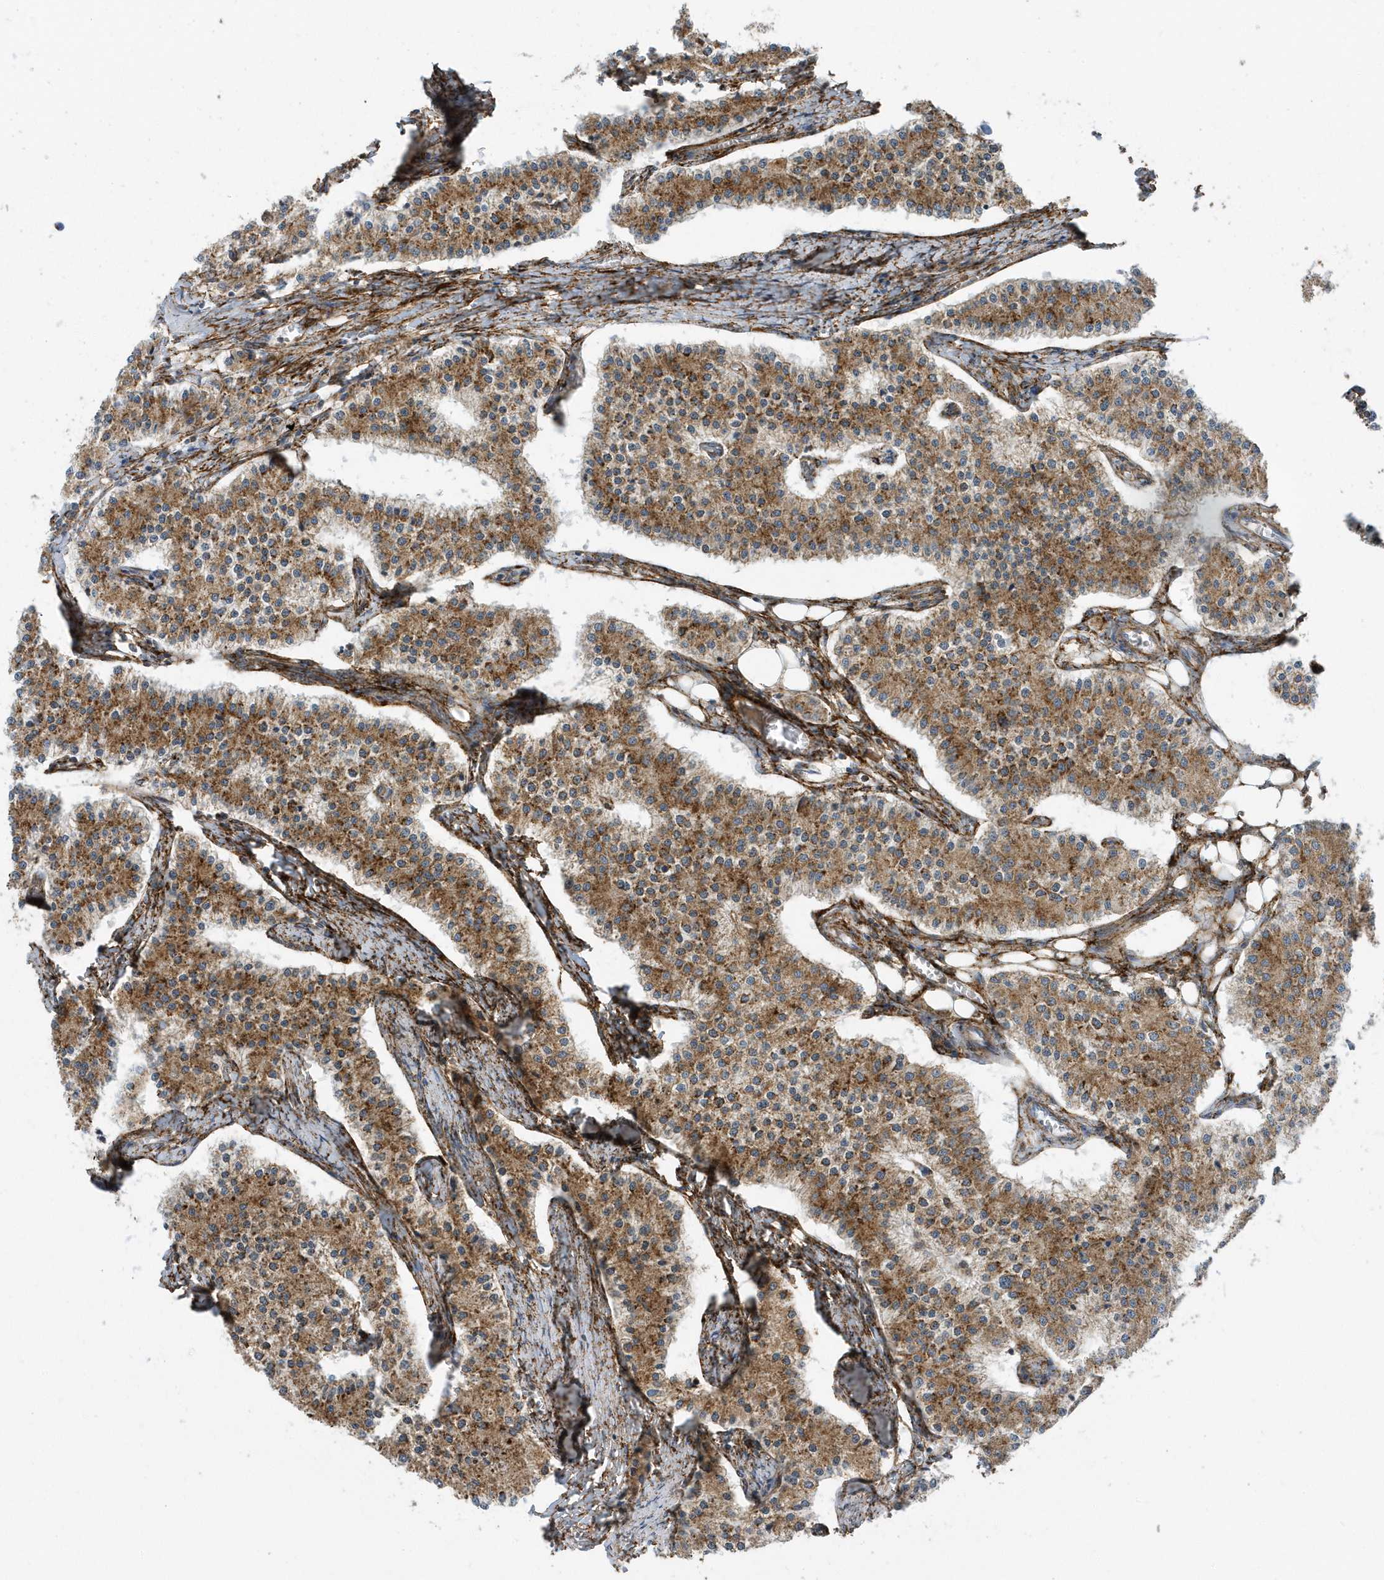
{"staining": {"intensity": "moderate", "quantity": ">75%", "location": "cytoplasmic/membranous"}, "tissue": "carcinoid", "cell_type": "Tumor cells", "image_type": "cancer", "snomed": [{"axis": "morphology", "description": "Carcinoid, malignant, NOS"}, {"axis": "topography", "description": "Colon"}], "caption": "Immunohistochemistry (IHC) photomicrograph of neoplastic tissue: human carcinoid stained using immunohistochemistry demonstrates medium levels of moderate protein expression localized specifically in the cytoplasmic/membranous of tumor cells, appearing as a cytoplasmic/membranous brown color.", "gene": "HRH4", "patient": {"sex": "female", "age": 52}}